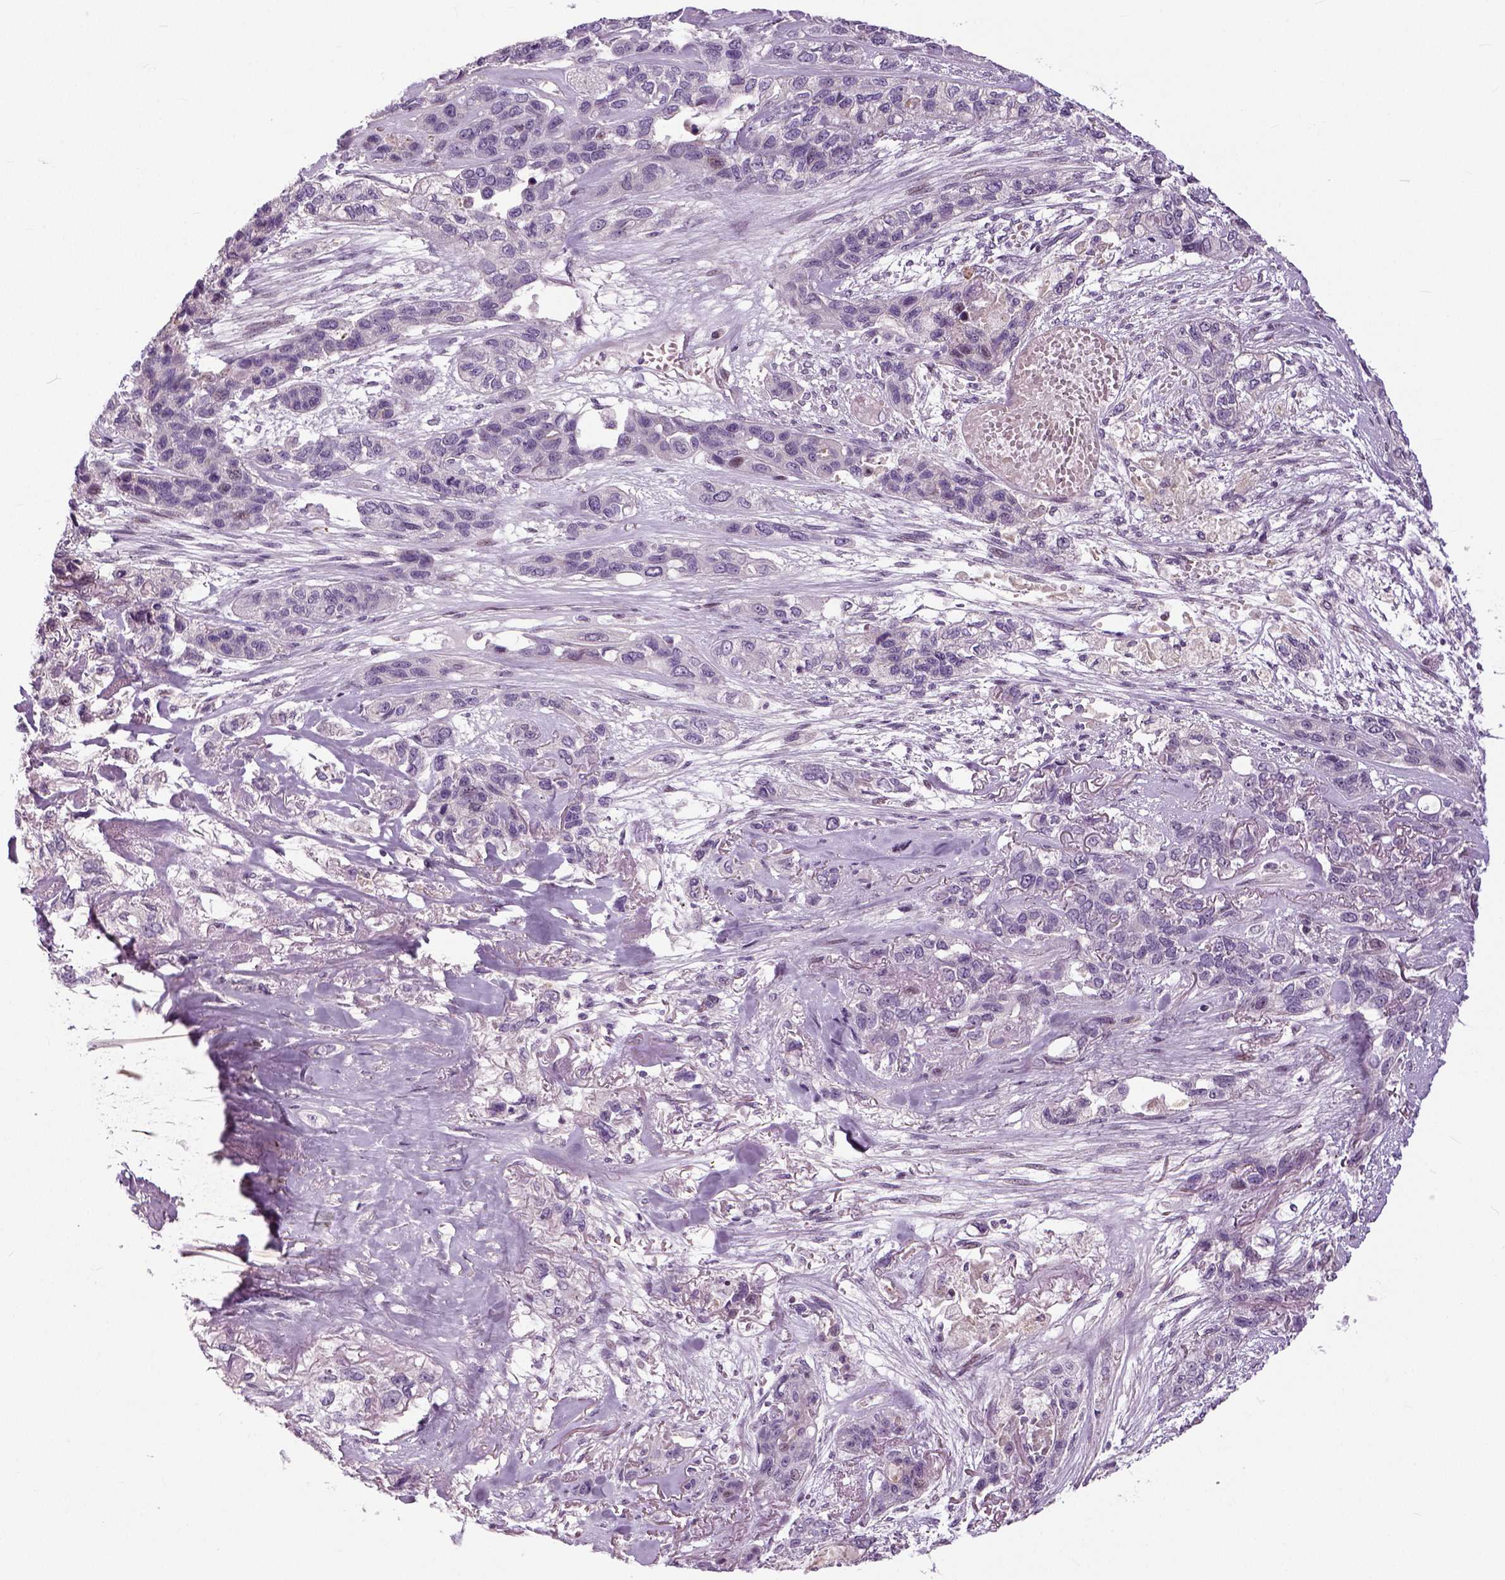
{"staining": {"intensity": "negative", "quantity": "none", "location": "none"}, "tissue": "lung cancer", "cell_type": "Tumor cells", "image_type": "cancer", "snomed": [{"axis": "morphology", "description": "Squamous cell carcinoma, NOS"}, {"axis": "topography", "description": "Lung"}], "caption": "High magnification brightfield microscopy of lung squamous cell carcinoma stained with DAB (3,3'-diaminobenzidine) (brown) and counterstained with hematoxylin (blue): tumor cells show no significant positivity.", "gene": "NECAB1", "patient": {"sex": "female", "age": 70}}